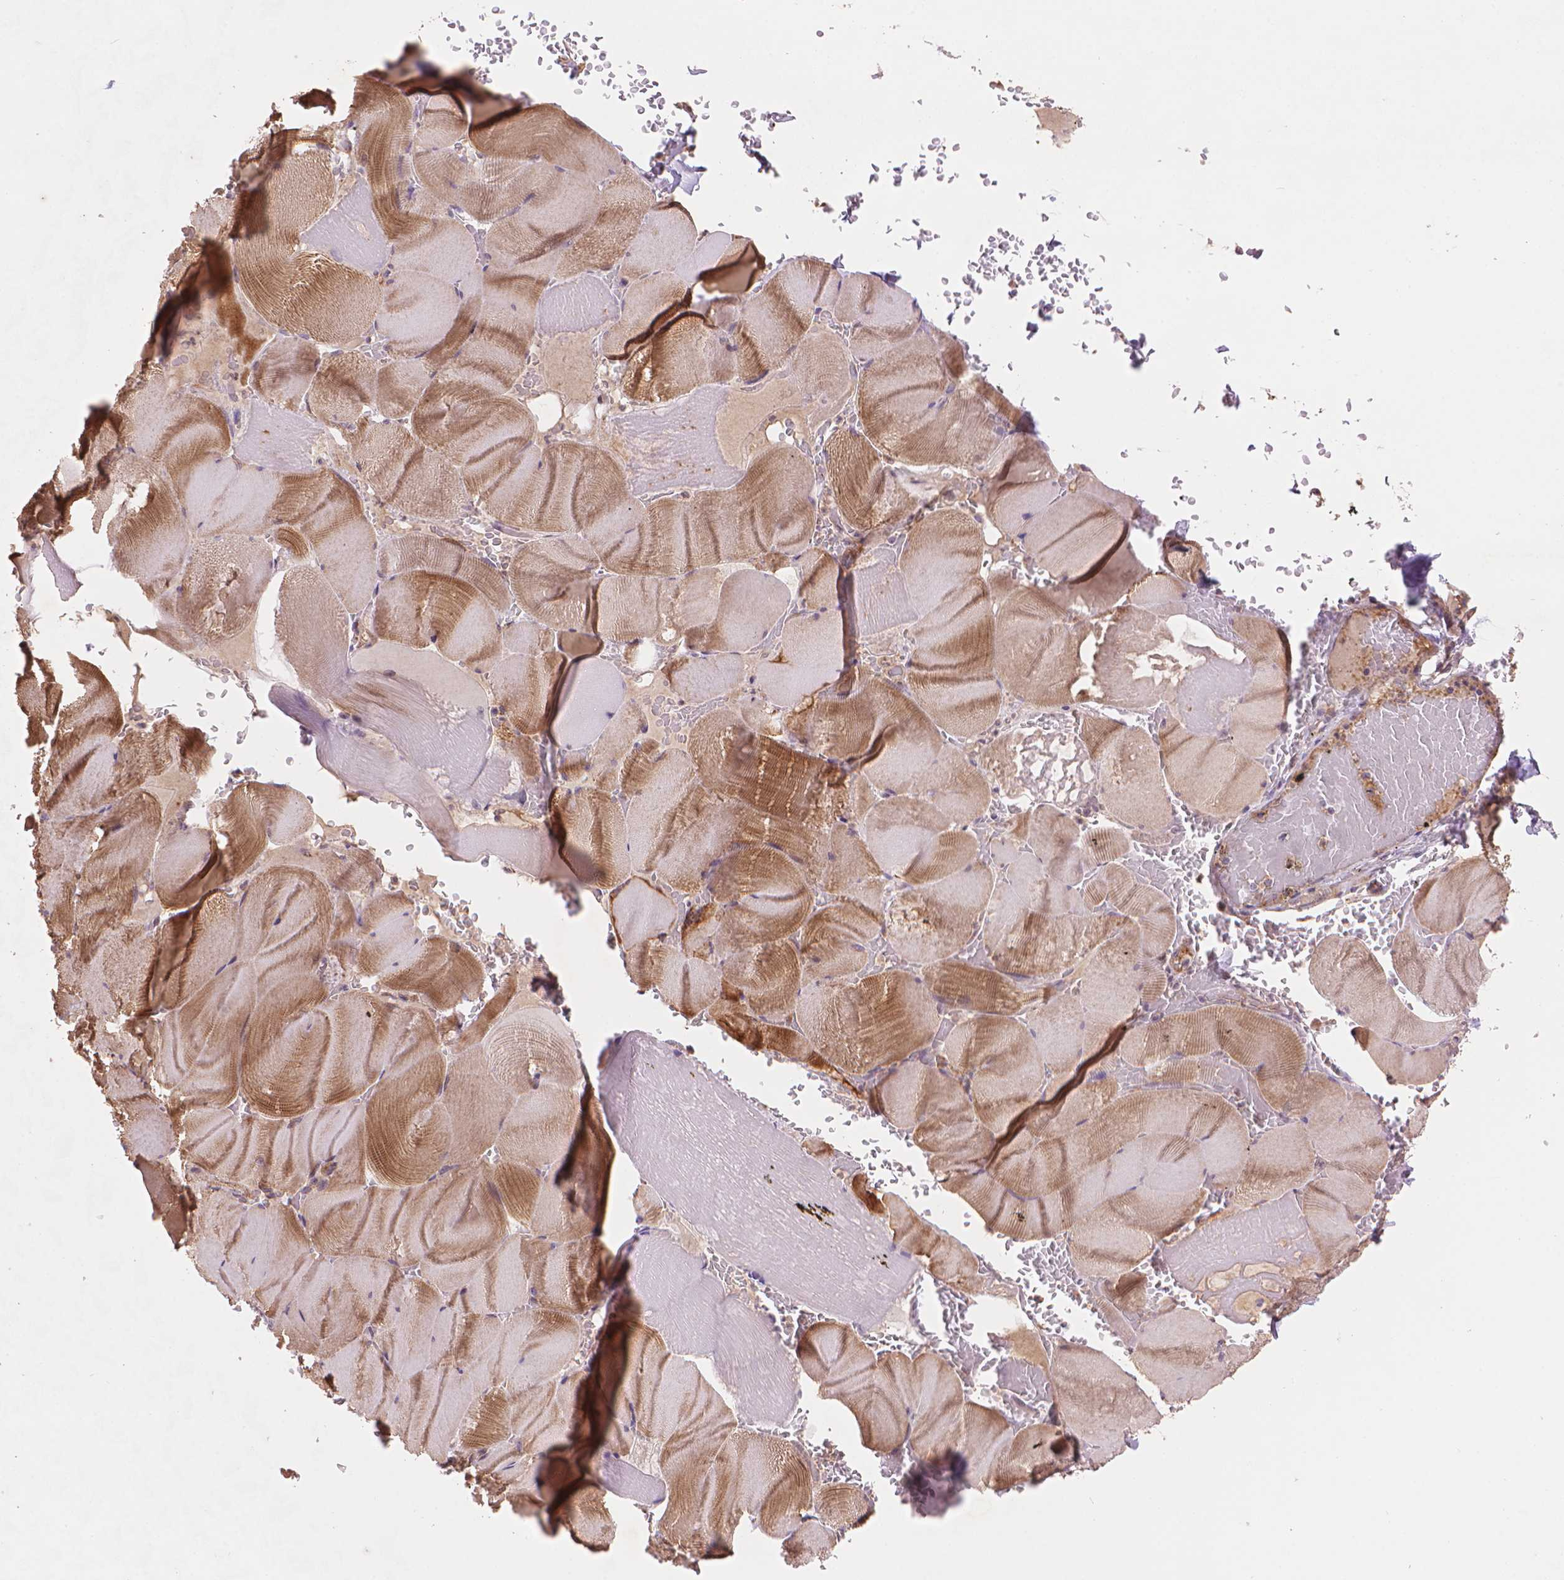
{"staining": {"intensity": "moderate", "quantity": "25%-75%", "location": "cytoplasmic/membranous"}, "tissue": "skeletal muscle", "cell_type": "Myocytes", "image_type": "normal", "snomed": [{"axis": "morphology", "description": "Normal tissue, NOS"}, {"axis": "topography", "description": "Skeletal muscle"}], "caption": "Protein staining demonstrates moderate cytoplasmic/membranous staining in approximately 25%-75% of myocytes in benign skeletal muscle.", "gene": "AMMECR1L", "patient": {"sex": "male", "age": 56}}